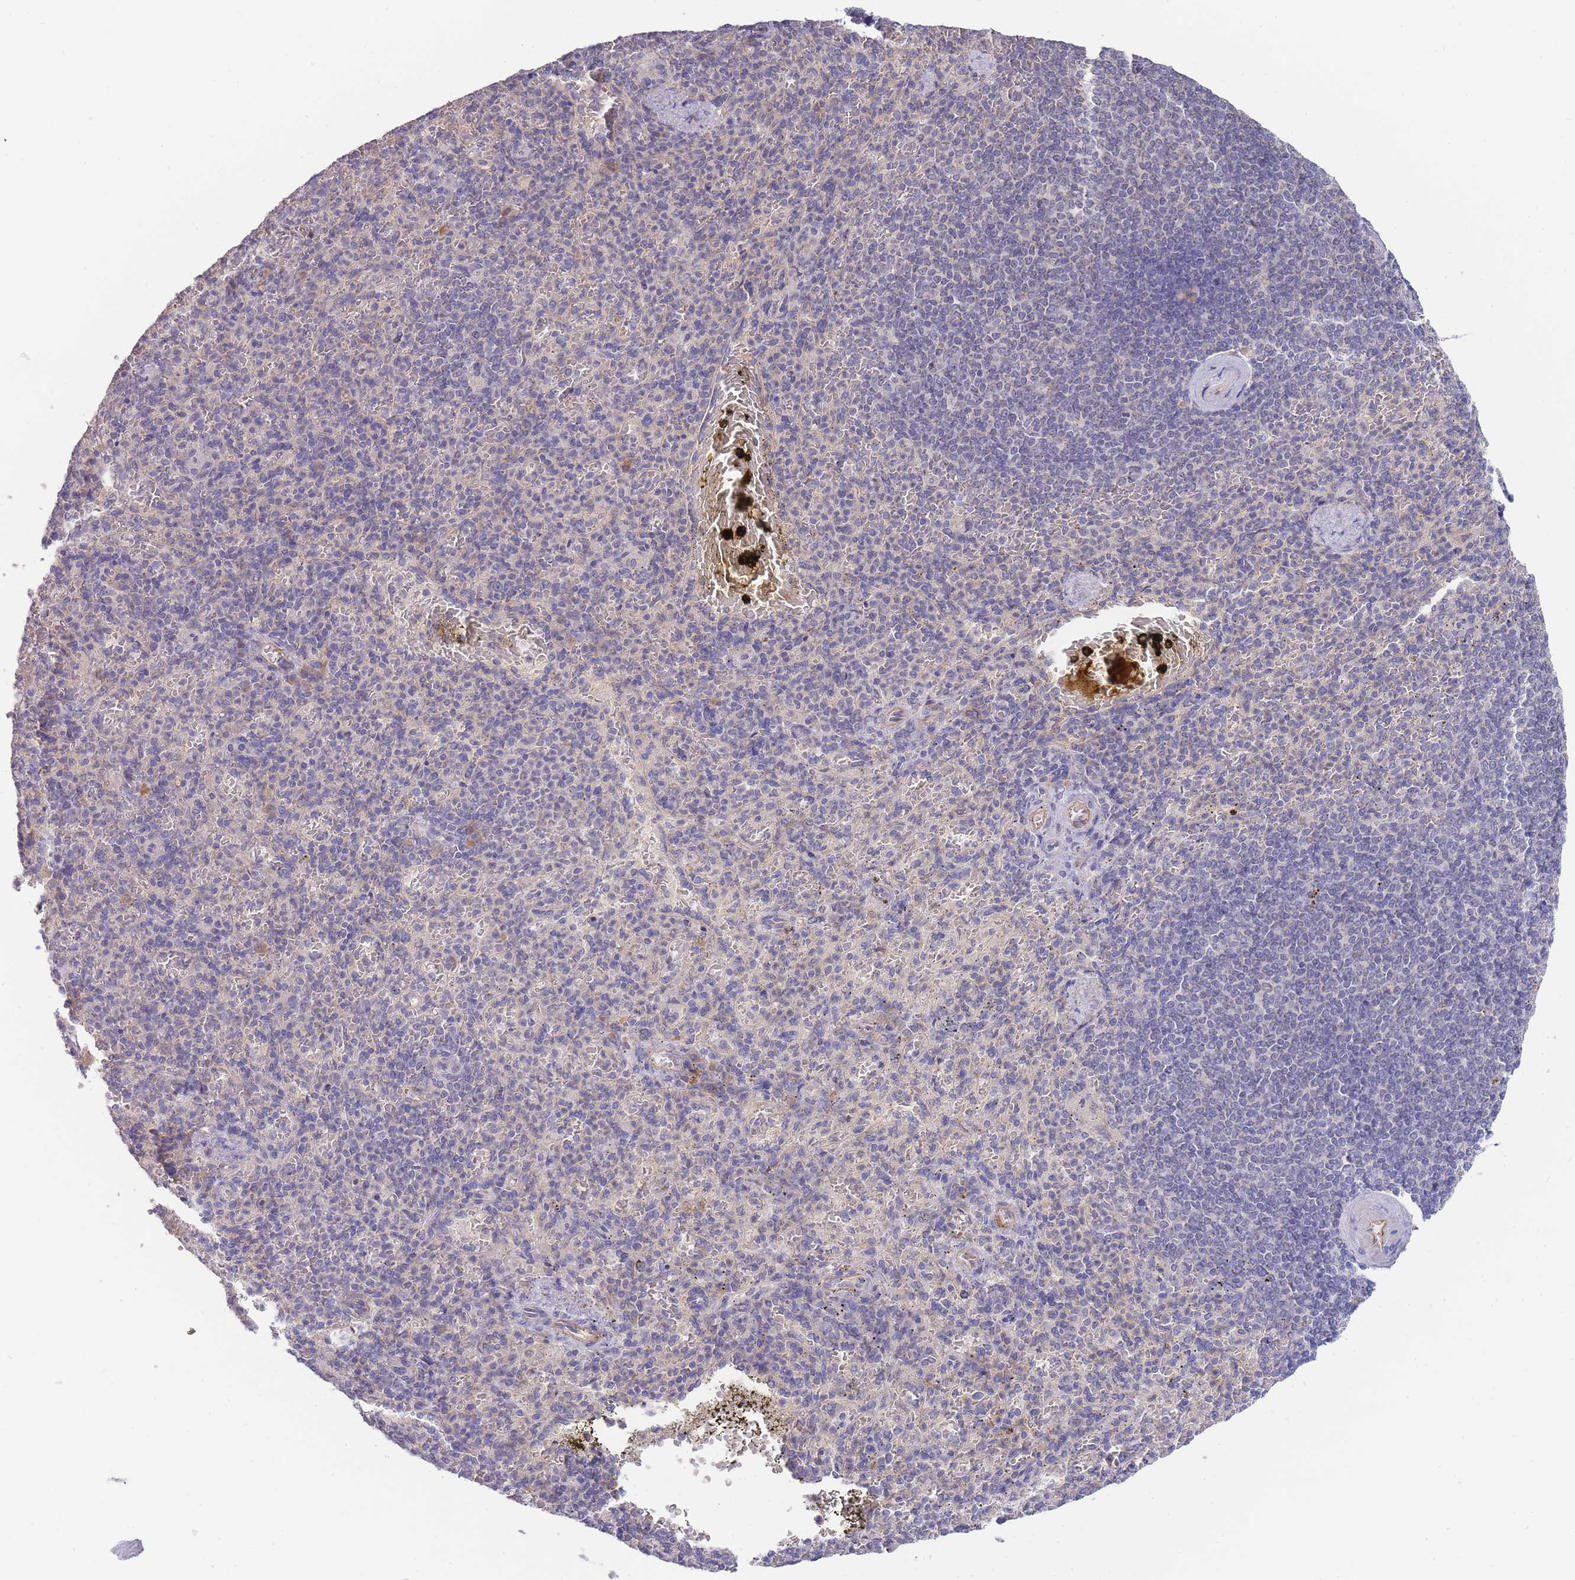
{"staining": {"intensity": "negative", "quantity": "none", "location": "none"}, "tissue": "spleen", "cell_type": "Cells in red pulp", "image_type": "normal", "snomed": [{"axis": "morphology", "description": "Normal tissue, NOS"}, {"axis": "topography", "description": "Spleen"}], "caption": "An immunohistochemistry (IHC) photomicrograph of benign spleen is shown. There is no staining in cells in red pulp of spleen.", "gene": "NDUFAF5", "patient": {"sex": "female", "age": 74}}